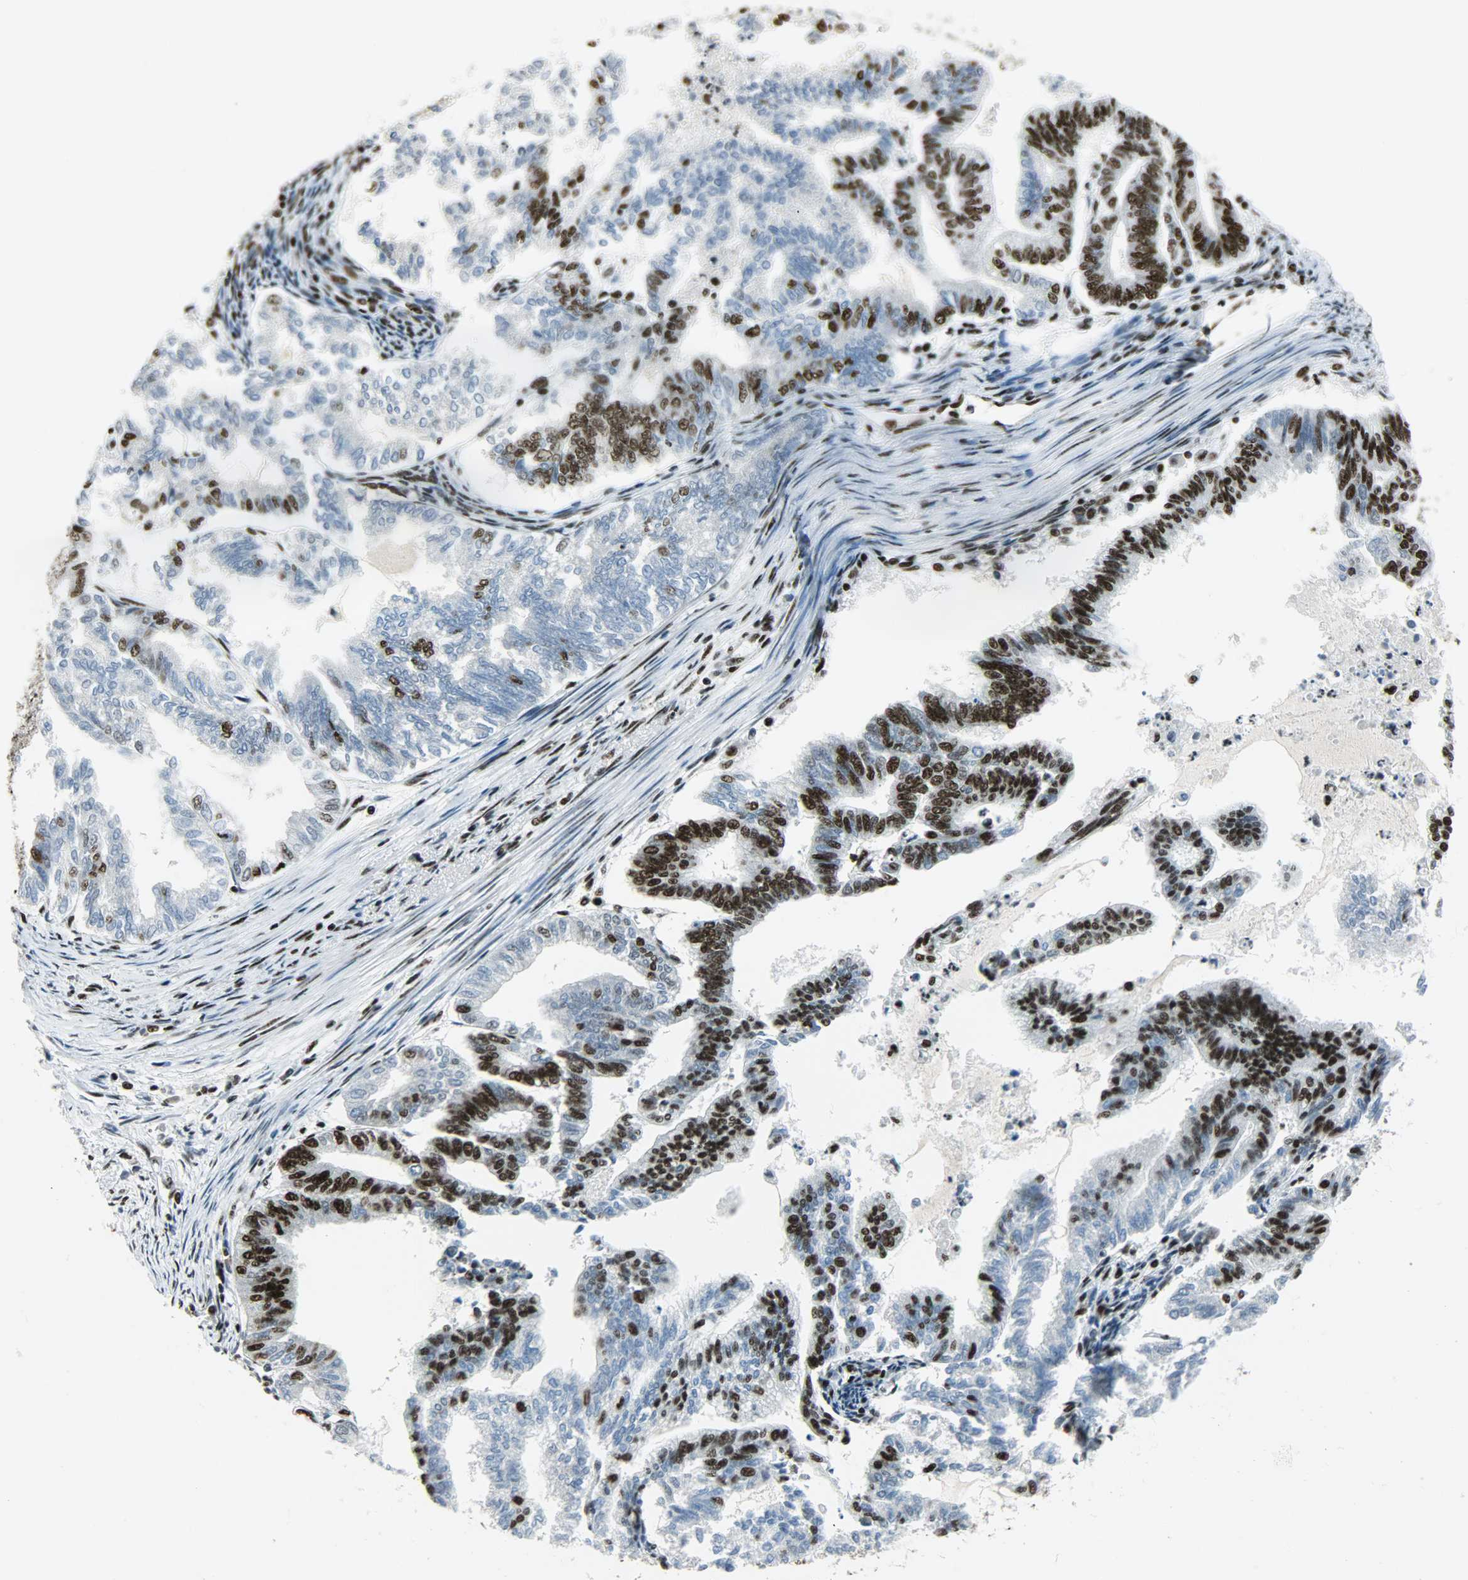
{"staining": {"intensity": "strong", "quantity": "25%-75%", "location": "nuclear"}, "tissue": "endometrial cancer", "cell_type": "Tumor cells", "image_type": "cancer", "snomed": [{"axis": "morphology", "description": "Adenocarcinoma, NOS"}, {"axis": "topography", "description": "Endometrium"}], "caption": "Tumor cells display strong nuclear positivity in approximately 25%-75% of cells in endometrial cancer.", "gene": "SNRPA", "patient": {"sex": "female", "age": 79}}